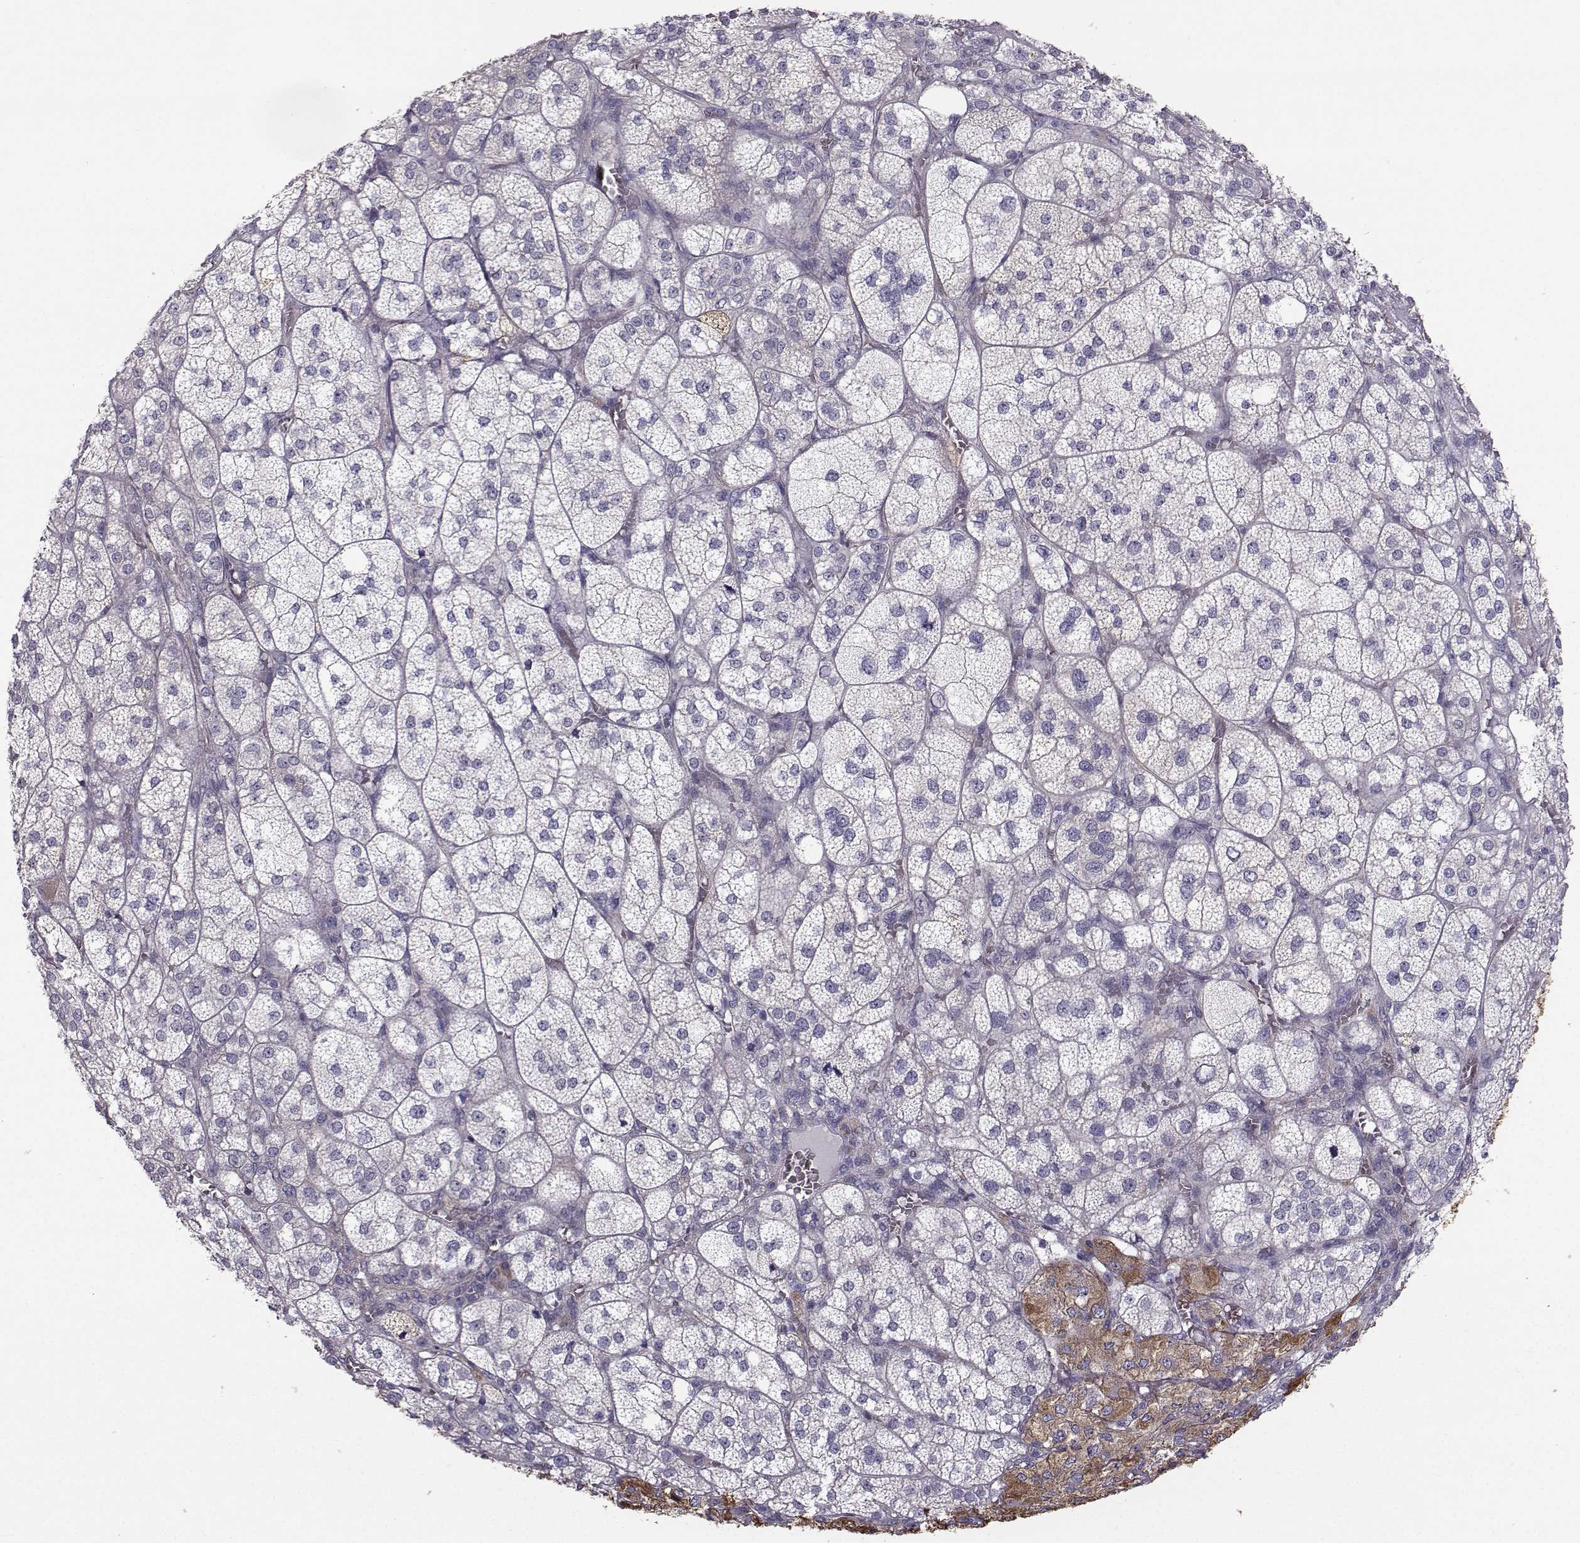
{"staining": {"intensity": "moderate", "quantity": "<25%", "location": "cytoplasmic/membranous"}, "tissue": "adrenal gland", "cell_type": "Glandular cells", "image_type": "normal", "snomed": [{"axis": "morphology", "description": "Normal tissue, NOS"}, {"axis": "topography", "description": "Adrenal gland"}], "caption": "Glandular cells demonstrate low levels of moderate cytoplasmic/membranous staining in approximately <25% of cells in normal adrenal gland.", "gene": "QPCT", "patient": {"sex": "female", "age": 60}}